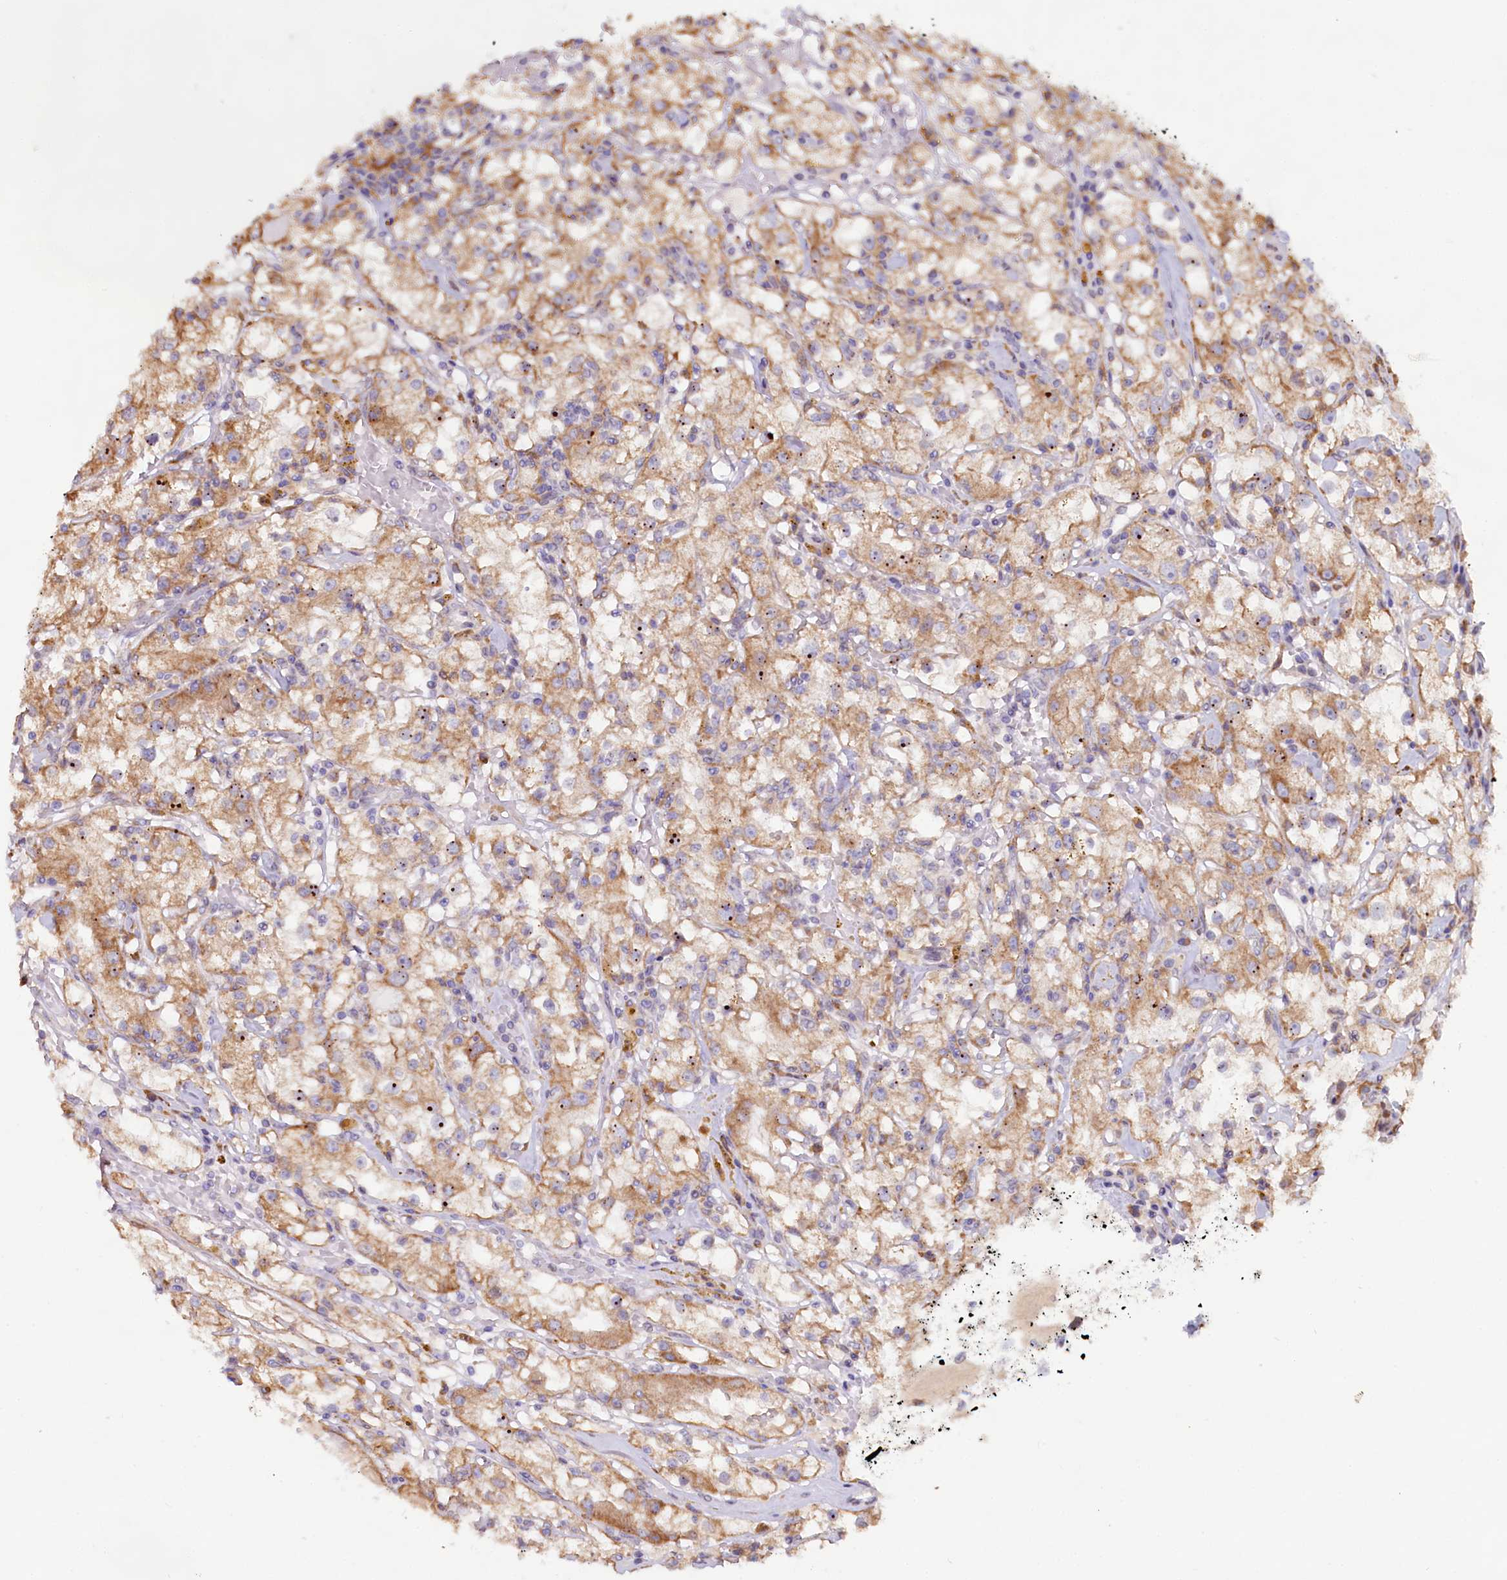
{"staining": {"intensity": "moderate", "quantity": ">75%", "location": "cytoplasmic/membranous"}, "tissue": "renal cancer", "cell_type": "Tumor cells", "image_type": "cancer", "snomed": [{"axis": "morphology", "description": "Adenocarcinoma, NOS"}, {"axis": "topography", "description": "Kidney"}], "caption": "Renal cancer (adenocarcinoma) stained for a protein (brown) reveals moderate cytoplasmic/membranous positive positivity in about >75% of tumor cells.", "gene": "TBC1D19", "patient": {"sex": "male", "age": 56}}